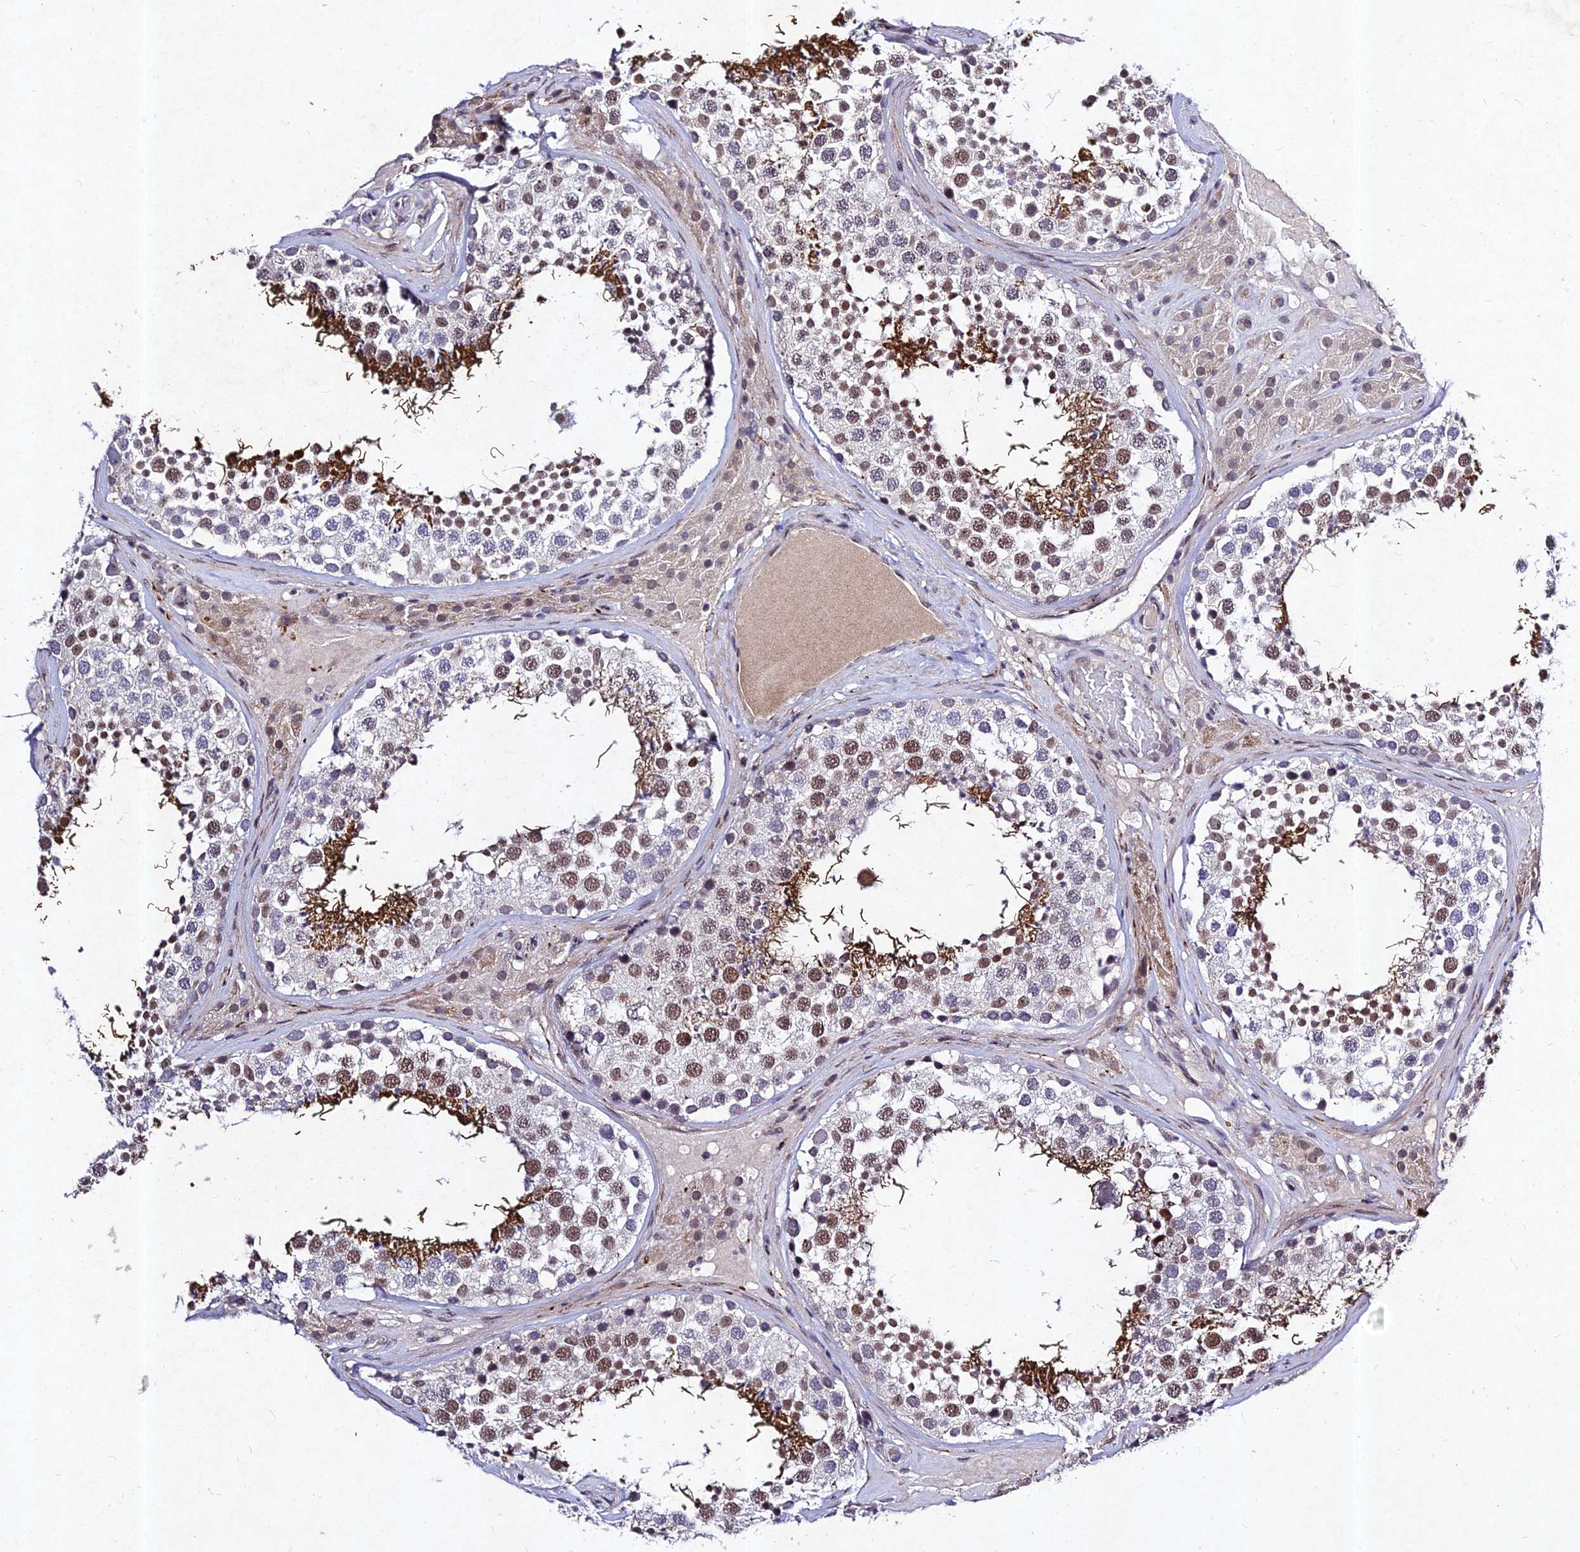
{"staining": {"intensity": "moderate", "quantity": "25%-75%", "location": "cytoplasmic/membranous,nuclear"}, "tissue": "testis", "cell_type": "Cells in seminiferous ducts", "image_type": "normal", "snomed": [{"axis": "morphology", "description": "Normal tissue, NOS"}, {"axis": "topography", "description": "Testis"}], "caption": "Immunohistochemical staining of normal human testis reveals medium levels of moderate cytoplasmic/membranous,nuclear positivity in approximately 25%-75% of cells in seminiferous ducts.", "gene": "RAVER1", "patient": {"sex": "male", "age": 46}}